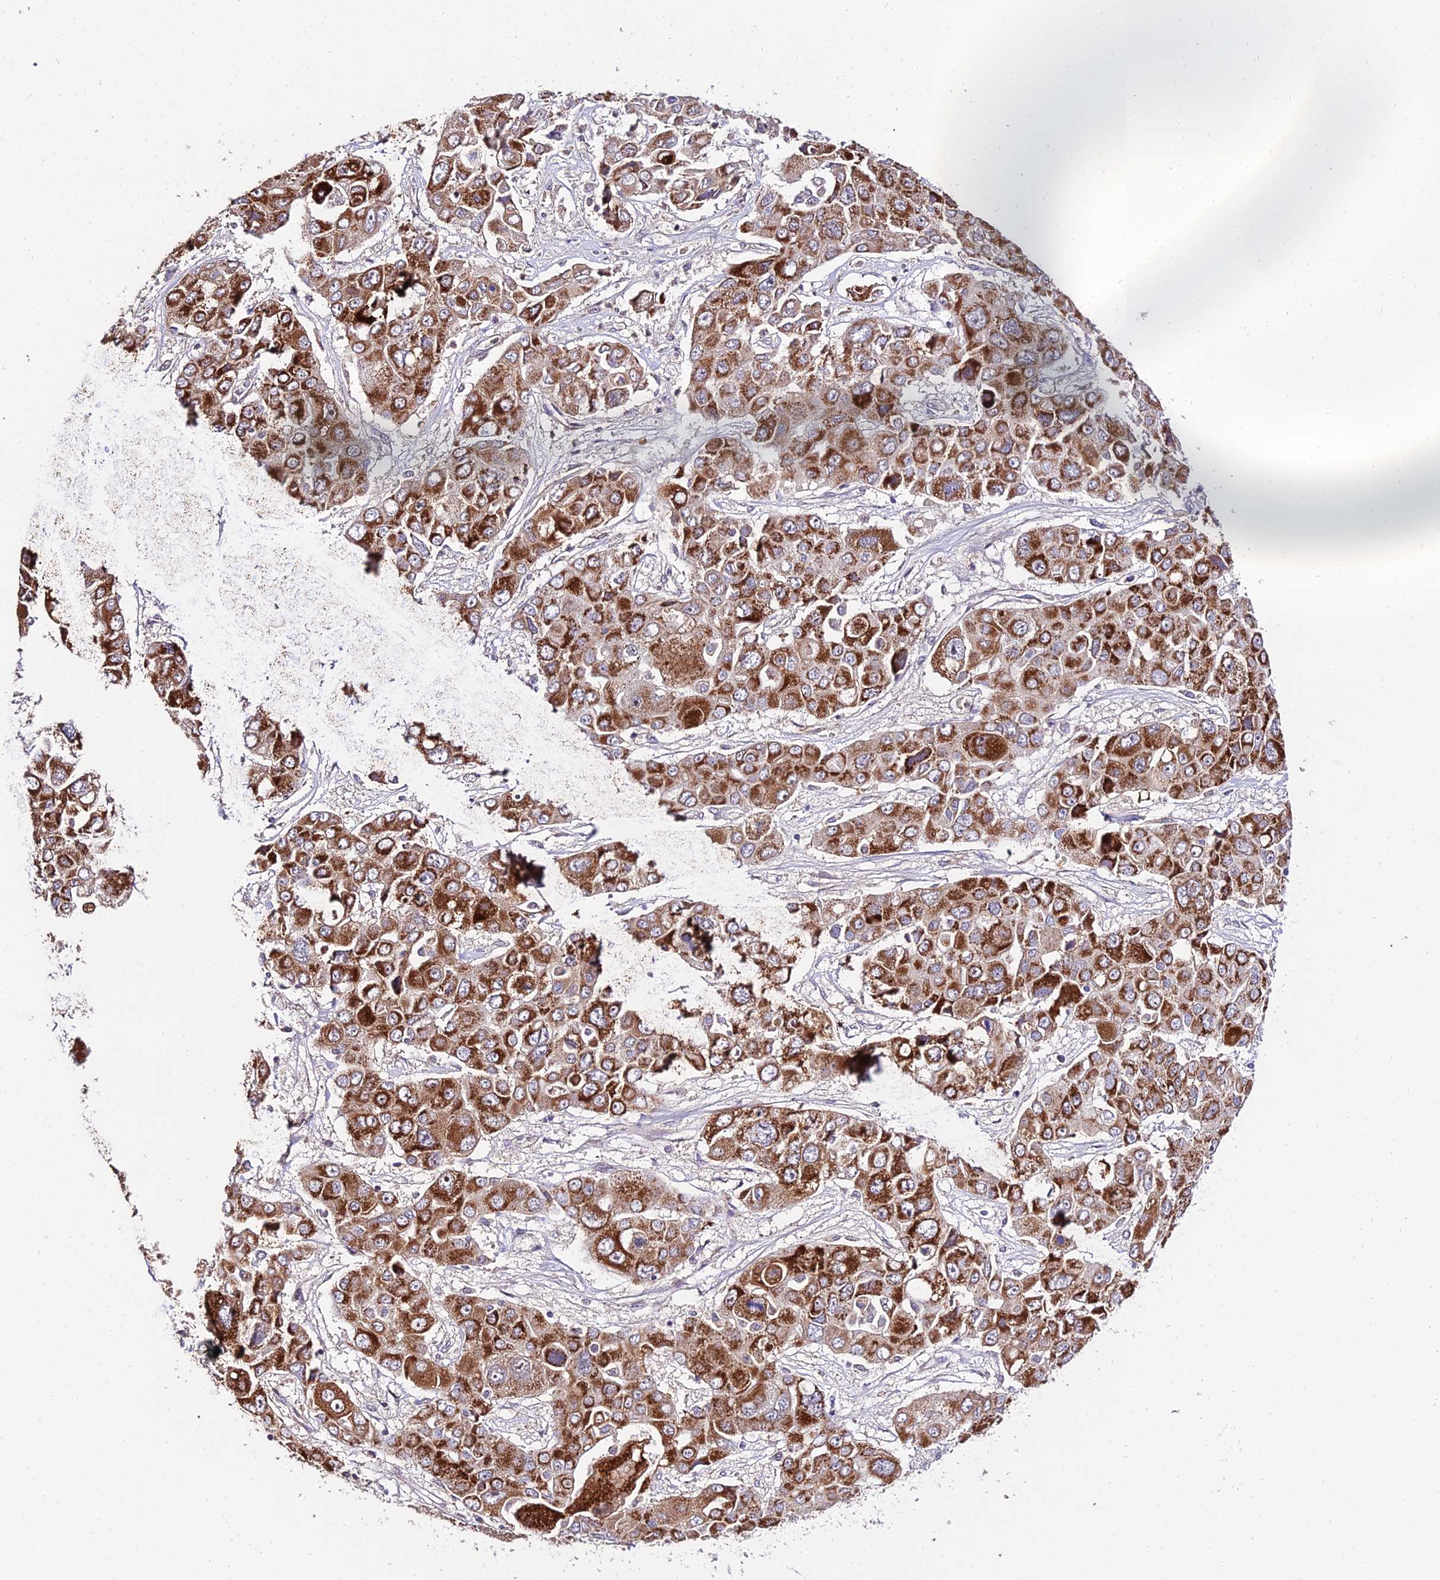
{"staining": {"intensity": "strong", "quantity": ">75%", "location": "cytoplasmic/membranous"}, "tissue": "liver cancer", "cell_type": "Tumor cells", "image_type": "cancer", "snomed": [{"axis": "morphology", "description": "Cholangiocarcinoma"}, {"axis": "topography", "description": "Liver"}], "caption": "This photomicrograph reveals immunohistochemistry (IHC) staining of human cholangiocarcinoma (liver), with high strong cytoplasmic/membranous positivity in approximately >75% of tumor cells.", "gene": "WDR5B", "patient": {"sex": "male", "age": 67}}